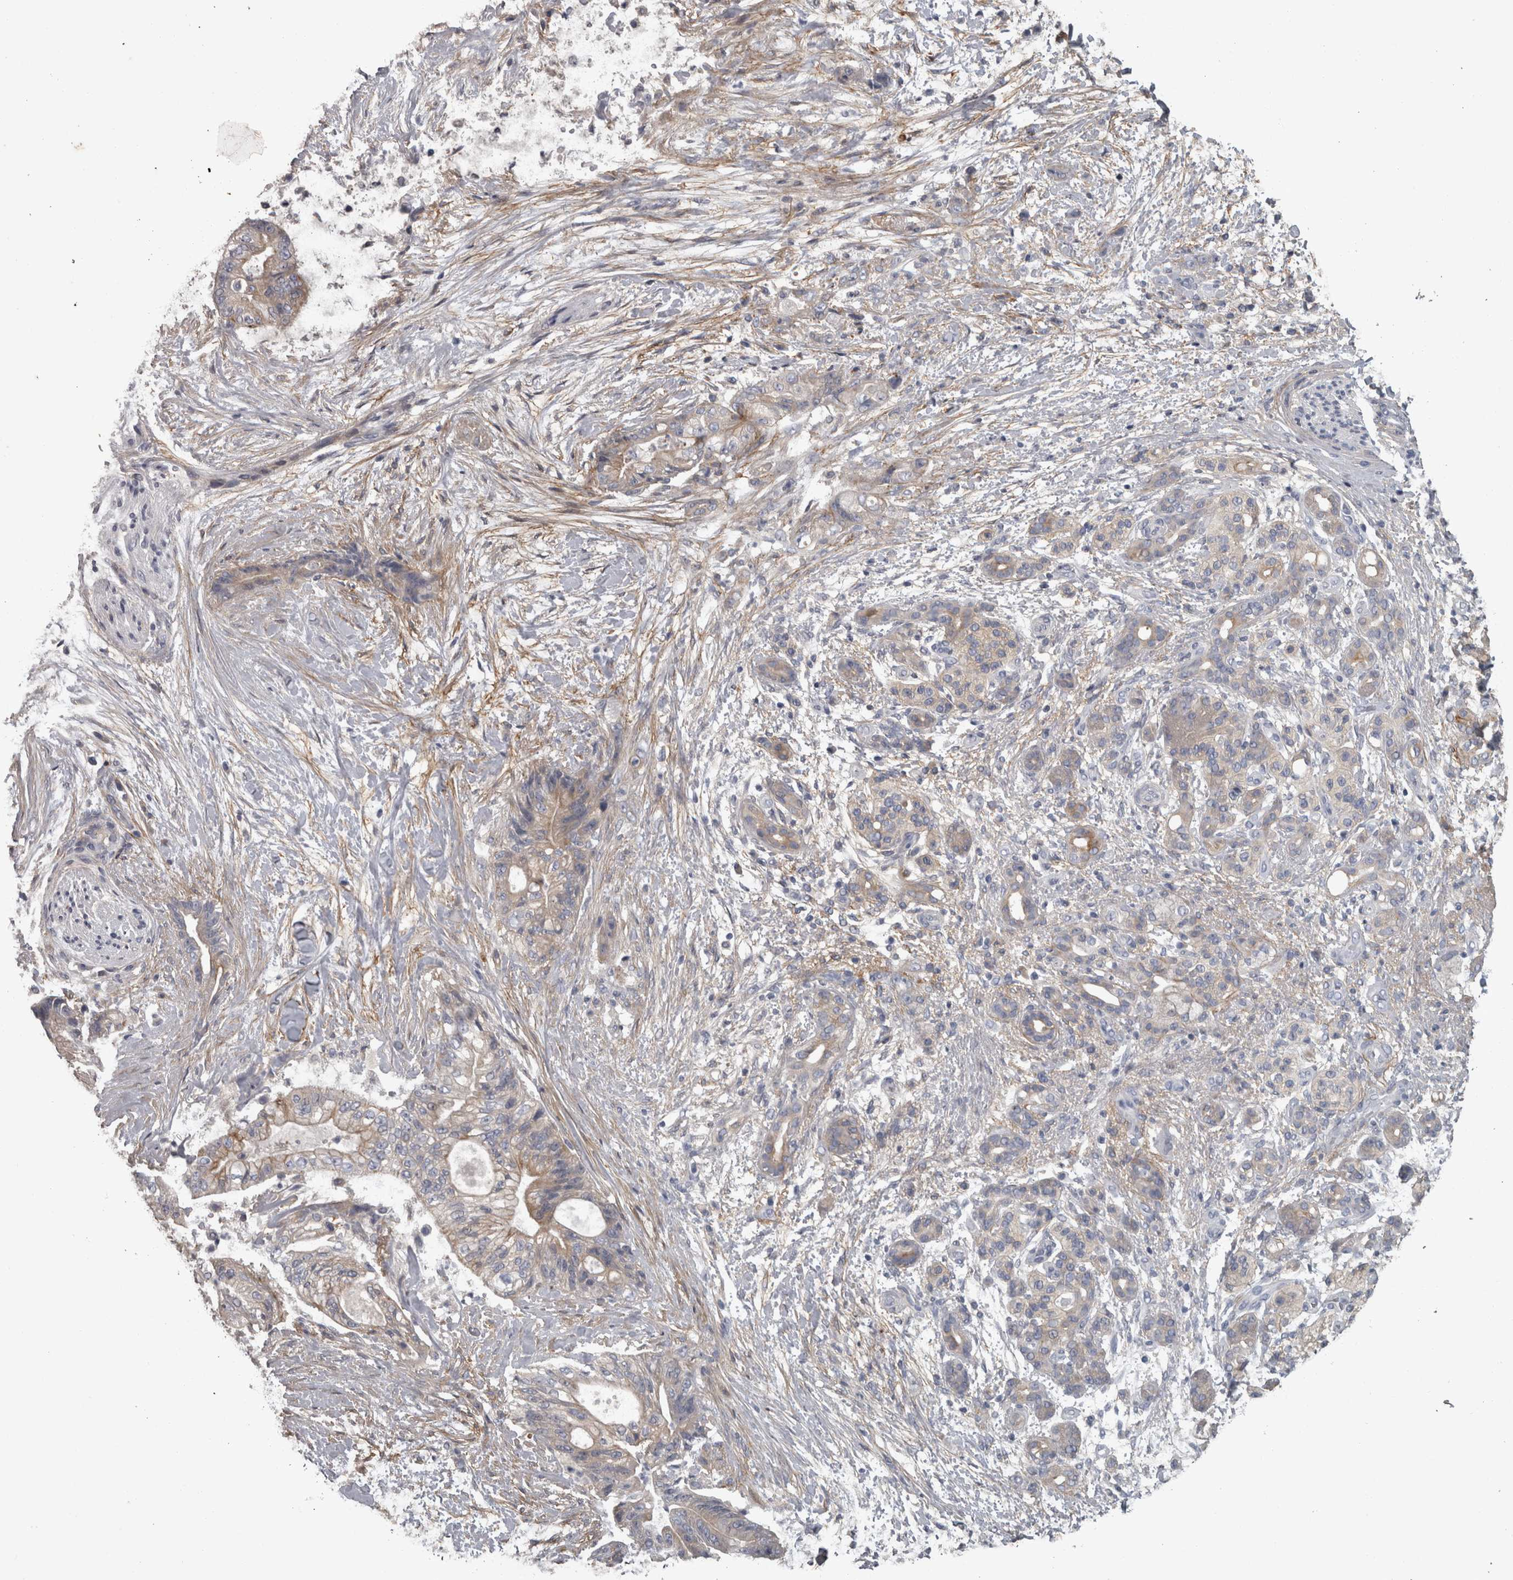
{"staining": {"intensity": "weak", "quantity": "<25%", "location": "cytoplasmic/membranous"}, "tissue": "pancreatic cancer", "cell_type": "Tumor cells", "image_type": "cancer", "snomed": [{"axis": "morphology", "description": "Adenocarcinoma, NOS"}, {"axis": "topography", "description": "Pancreas"}], "caption": "Immunohistochemistry image of neoplastic tissue: human pancreatic cancer stained with DAB exhibits no significant protein staining in tumor cells.", "gene": "EFEMP2", "patient": {"sex": "male", "age": 59}}